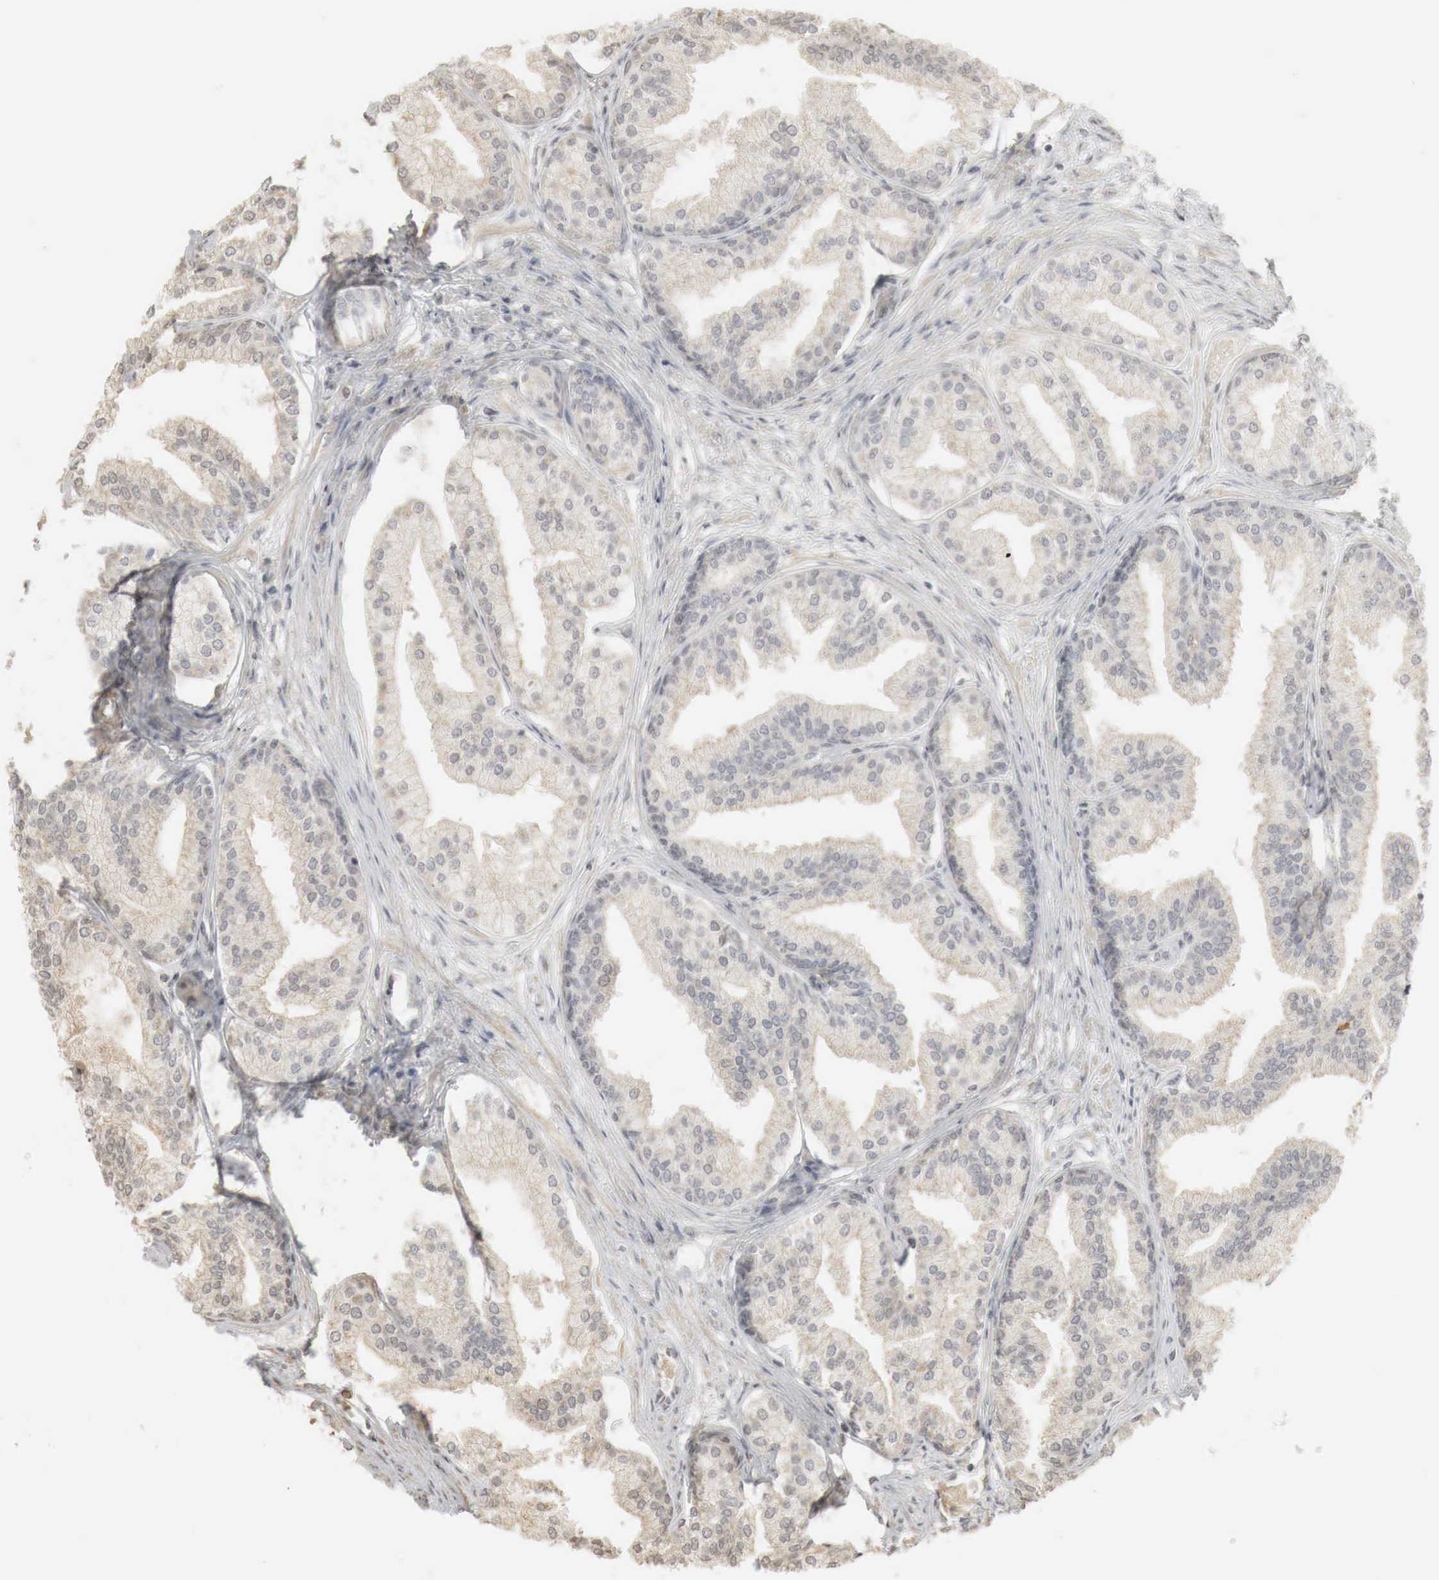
{"staining": {"intensity": "moderate", "quantity": "25%-75%", "location": "cytoplasmic/membranous,nuclear"}, "tissue": "prostate", "cell_type": "Glandular cells", "image_type": "normal", "snomed": [{"axis": "morphology", "description": "Normal tissue, NOS"}, {"axis": "topography", "description": "Prostate"}], "caption": "The histopathology image exhibits a brown stain indicating the presence of a protein in the cytoplasmic/membranous,nuclear of glandular cells in prostate.", "gene": "ERBB4", "patient": {"sex": "male", "age": 68}}